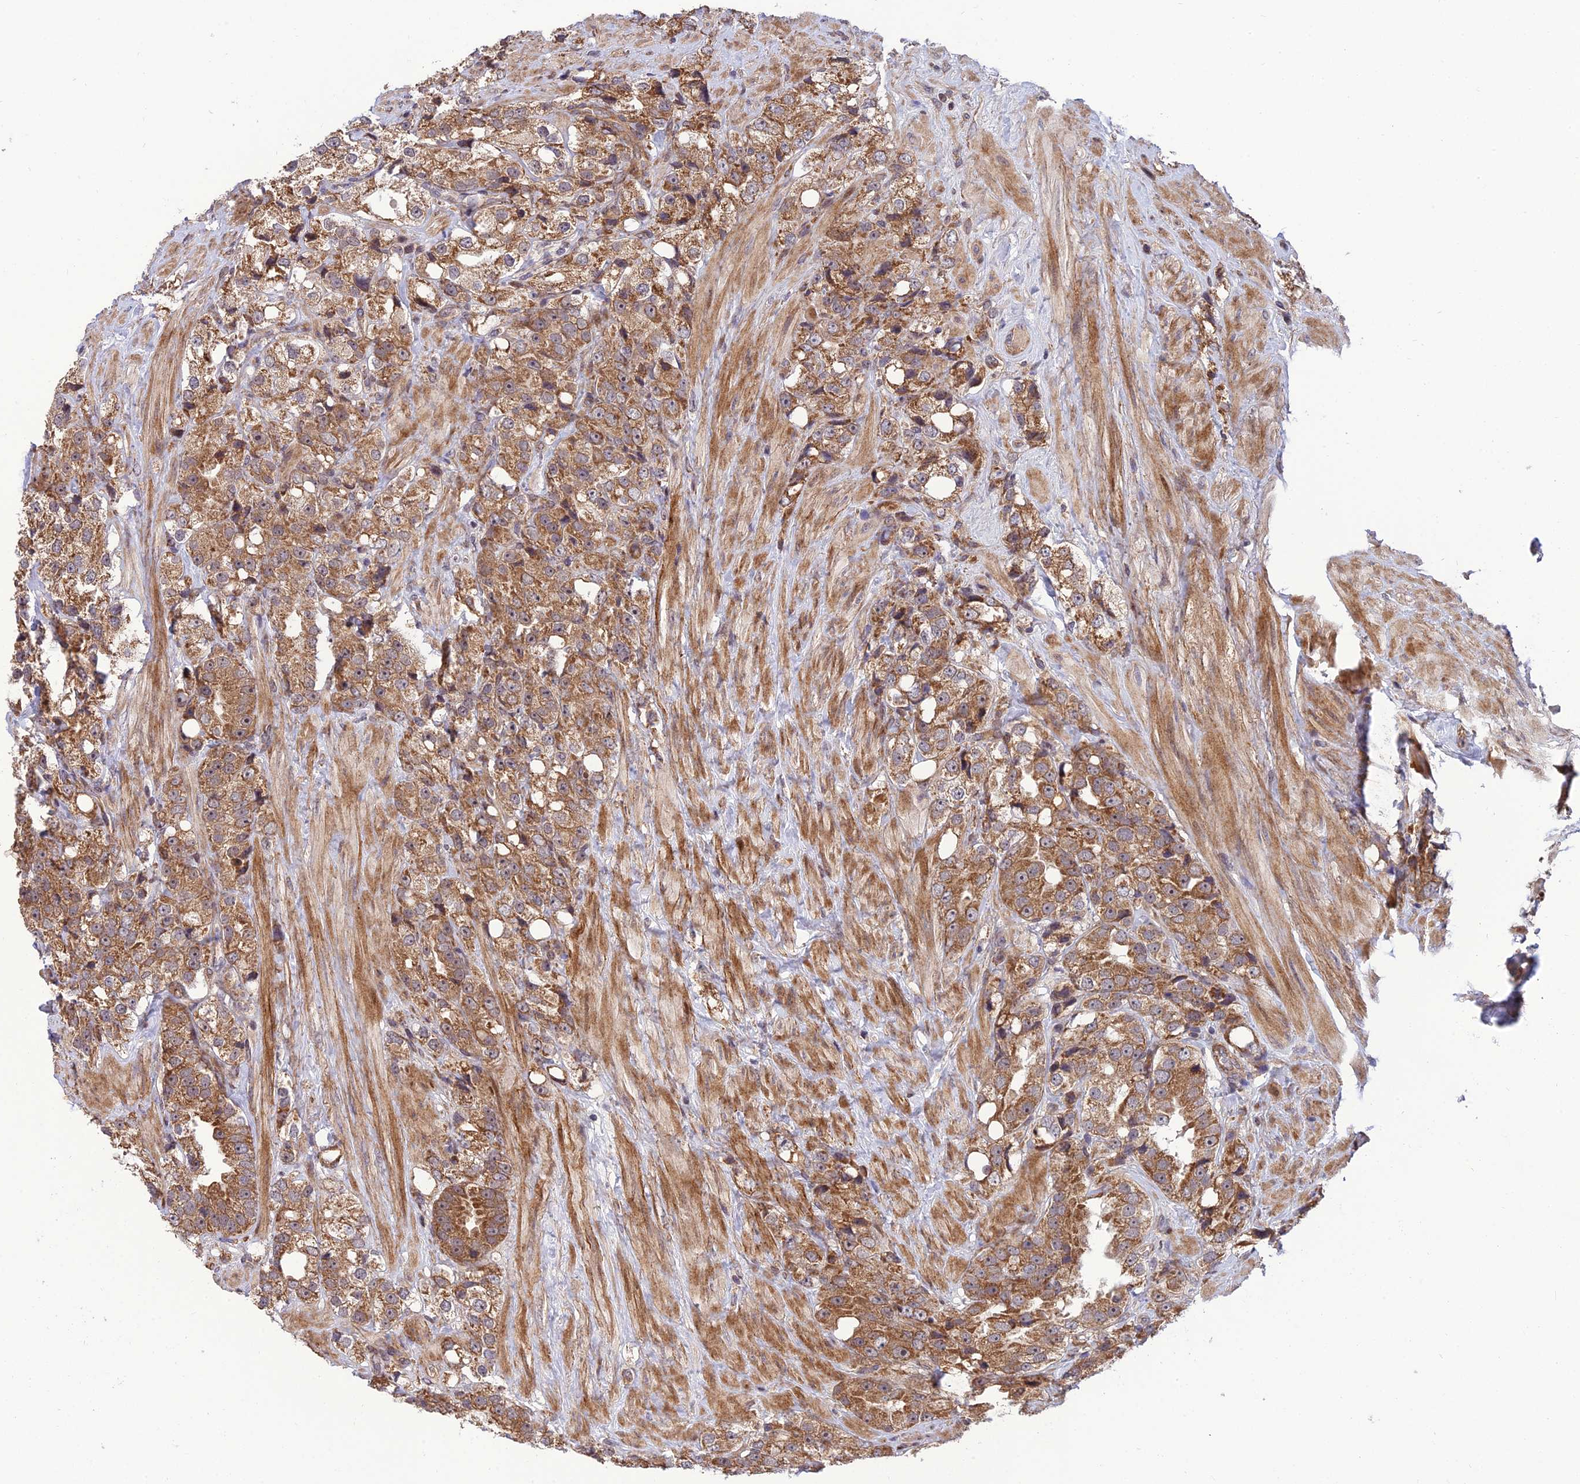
{"staining": {"intensity": "moderate", "quantity": ">75%", "location": "cytoplasmic/membranous"}, "tissue": "prostate cancer", "cell_type": "Tumor cells", "image_type": "cancer", "snomed": [{"axis": "morphology", "description": "Adenocarcinoma, NOS"}, {"axis": "topography", "description": "Prostate"}], "caption": "About >75% of tumor cells in prostate cancer (adenocarcinoma) demonstrate moderate cytoplasmic/membranous protein staining as visualized by brown immunohistochemical staining.", "gene": "PLEKHG2", "patient": {"sex": "male", "age": 79}}